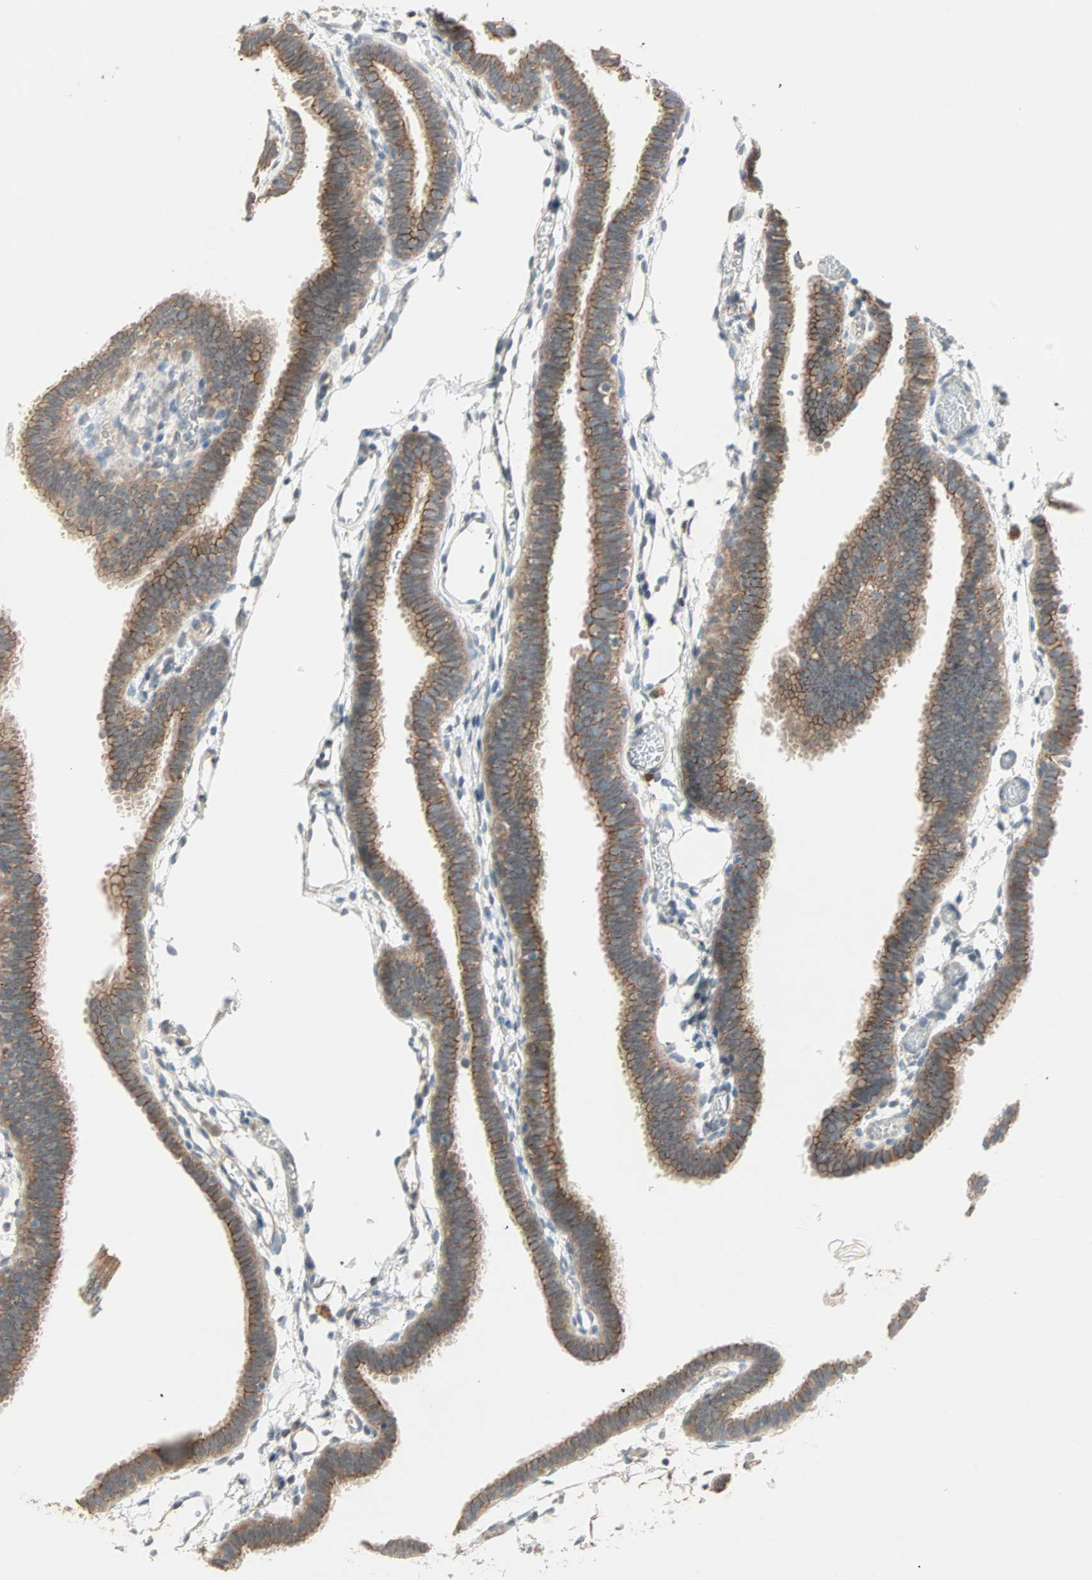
{"staining": {"intensity": "moderate", "quantity": ">75%", "location": "cytoplasmic/membranous"}, "tissue": "fallopian tube", "cell_type": "Glandular cells", "image_type": "normal", "snomed": [{"axis": "morphology", "description": "Normal tissue, NOS"}, {"axis": "topography", "description": "Fallopian tube"}], "caption": "Brown immunohistochemical staining in benign human fallopian tube displays moderate cytoplasmic/membranous expression in about >75% of glandular cells.", "gene": "TTF2", "patient": {"sex": "female", "age": 29}}